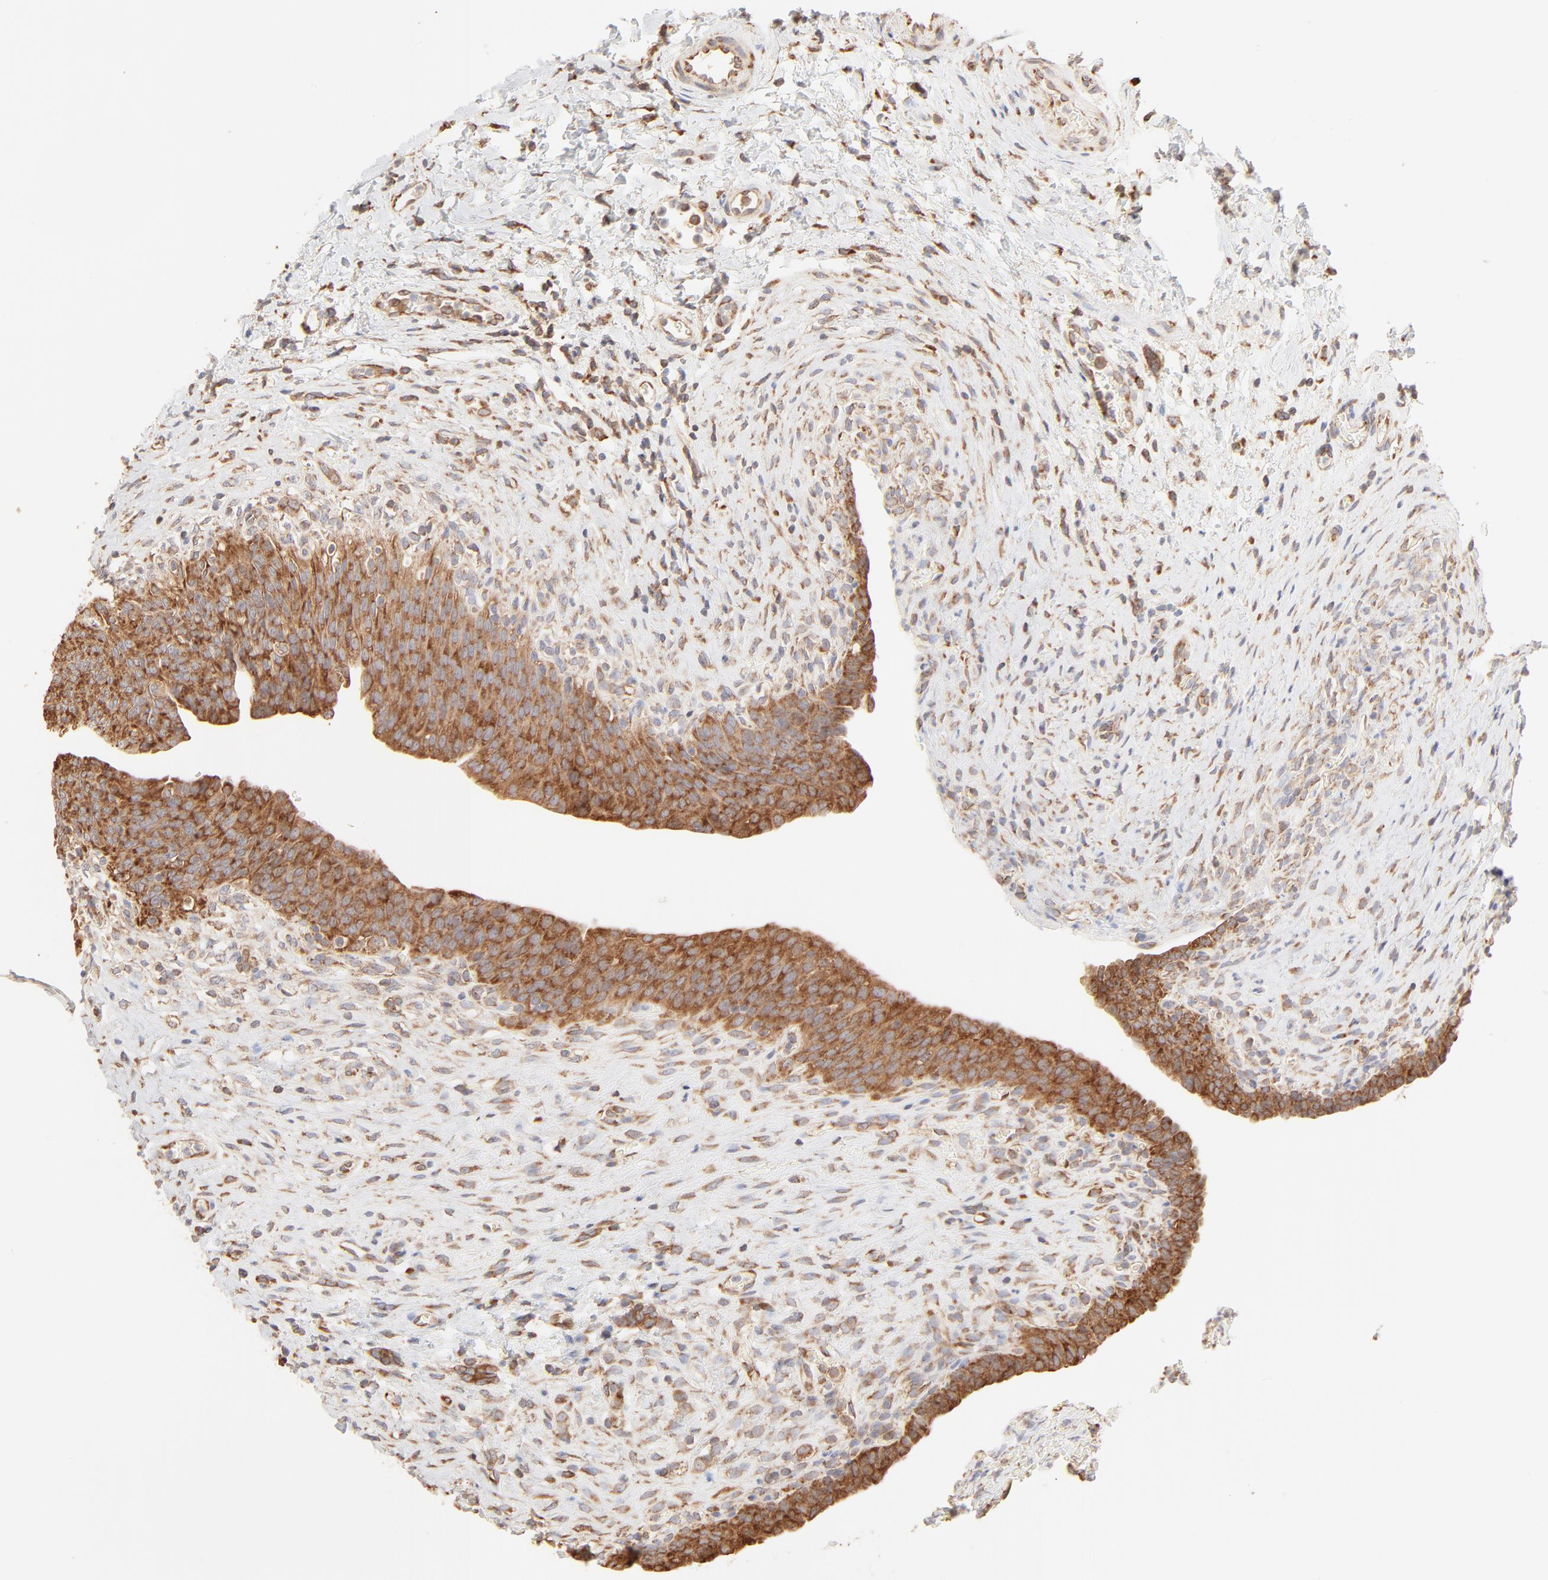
{"staining": {"intensity": "moderate", "quantity": ">75%", "location": "cytoplasmic/membranous"}, "tissue": "urinary bladder", "cell_type": "Urothelial cells", "image_type": "normal", "snomed": [{"axis": "morphology", "description": "Normal tissue, NOS"}, {"axis": "morphology", "description": "Dysplasia, NOS"}, {"axis": "topography", "description": "Urinary bladder"}], "caption": "Urothelial cells demonstrate medium levels of moderate cytoplasmic/membranous positivity in about >75% of cells in normal urinary bladder.", "gene": "RPS20", "patient": {"sex": "male", "age": 35}}